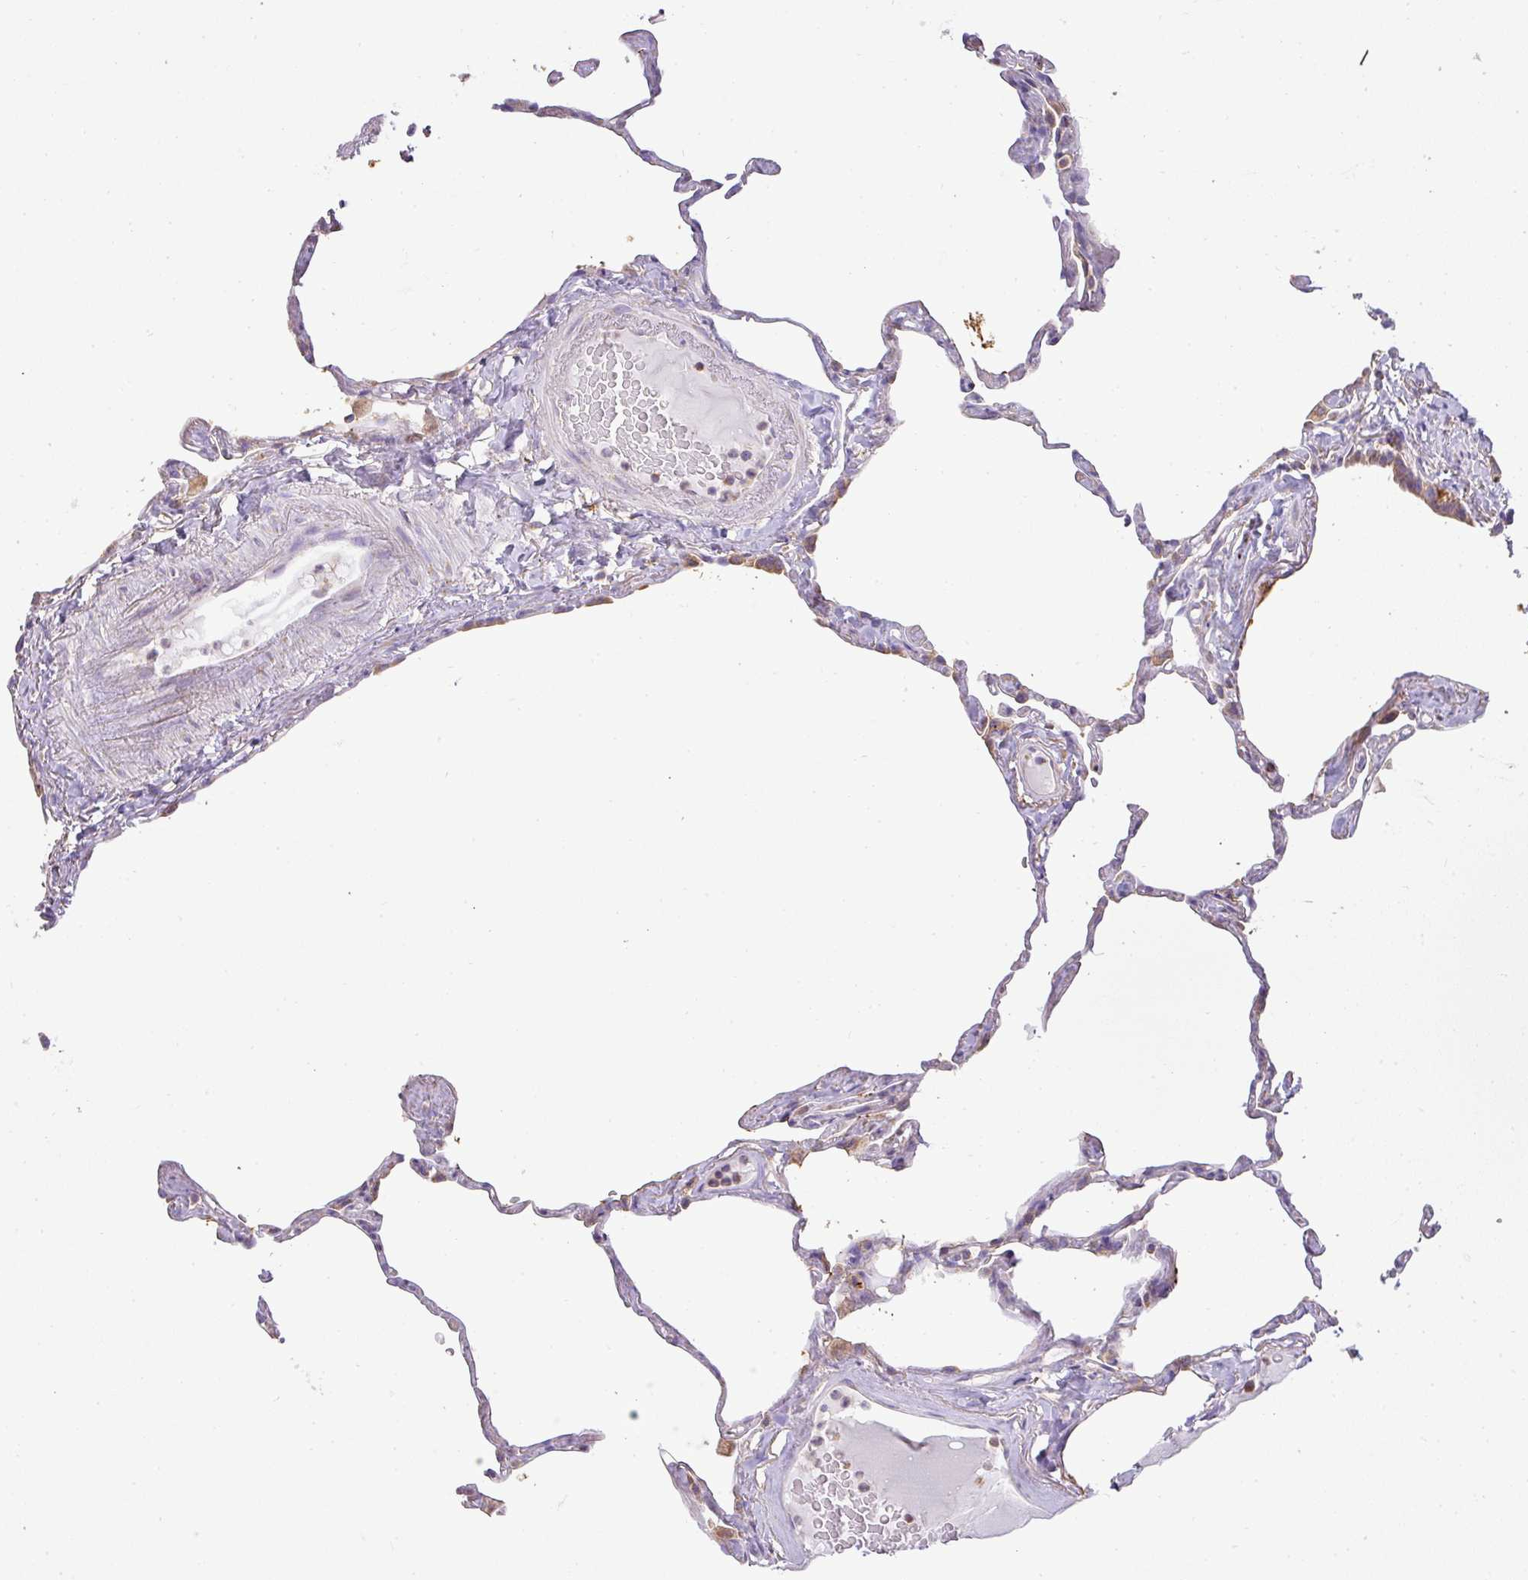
{"staining": {"intensity": "negative", "quantity": "none", "location": "none"}, "tissue": "lung", "cell_type": "Alveolar cells", "image_type": "normal", "snomed": [{"axis": "morphology", "description": "Normal tissue, NOS"}, {"axis": "topography", "description": "Lung"}], "caption": "Immunohistochemical staining of normal human lung reveals no significant positivity in alveolar cells.", "gene": "ZNF211", "patient": {"sex": "male", "age": 65}}